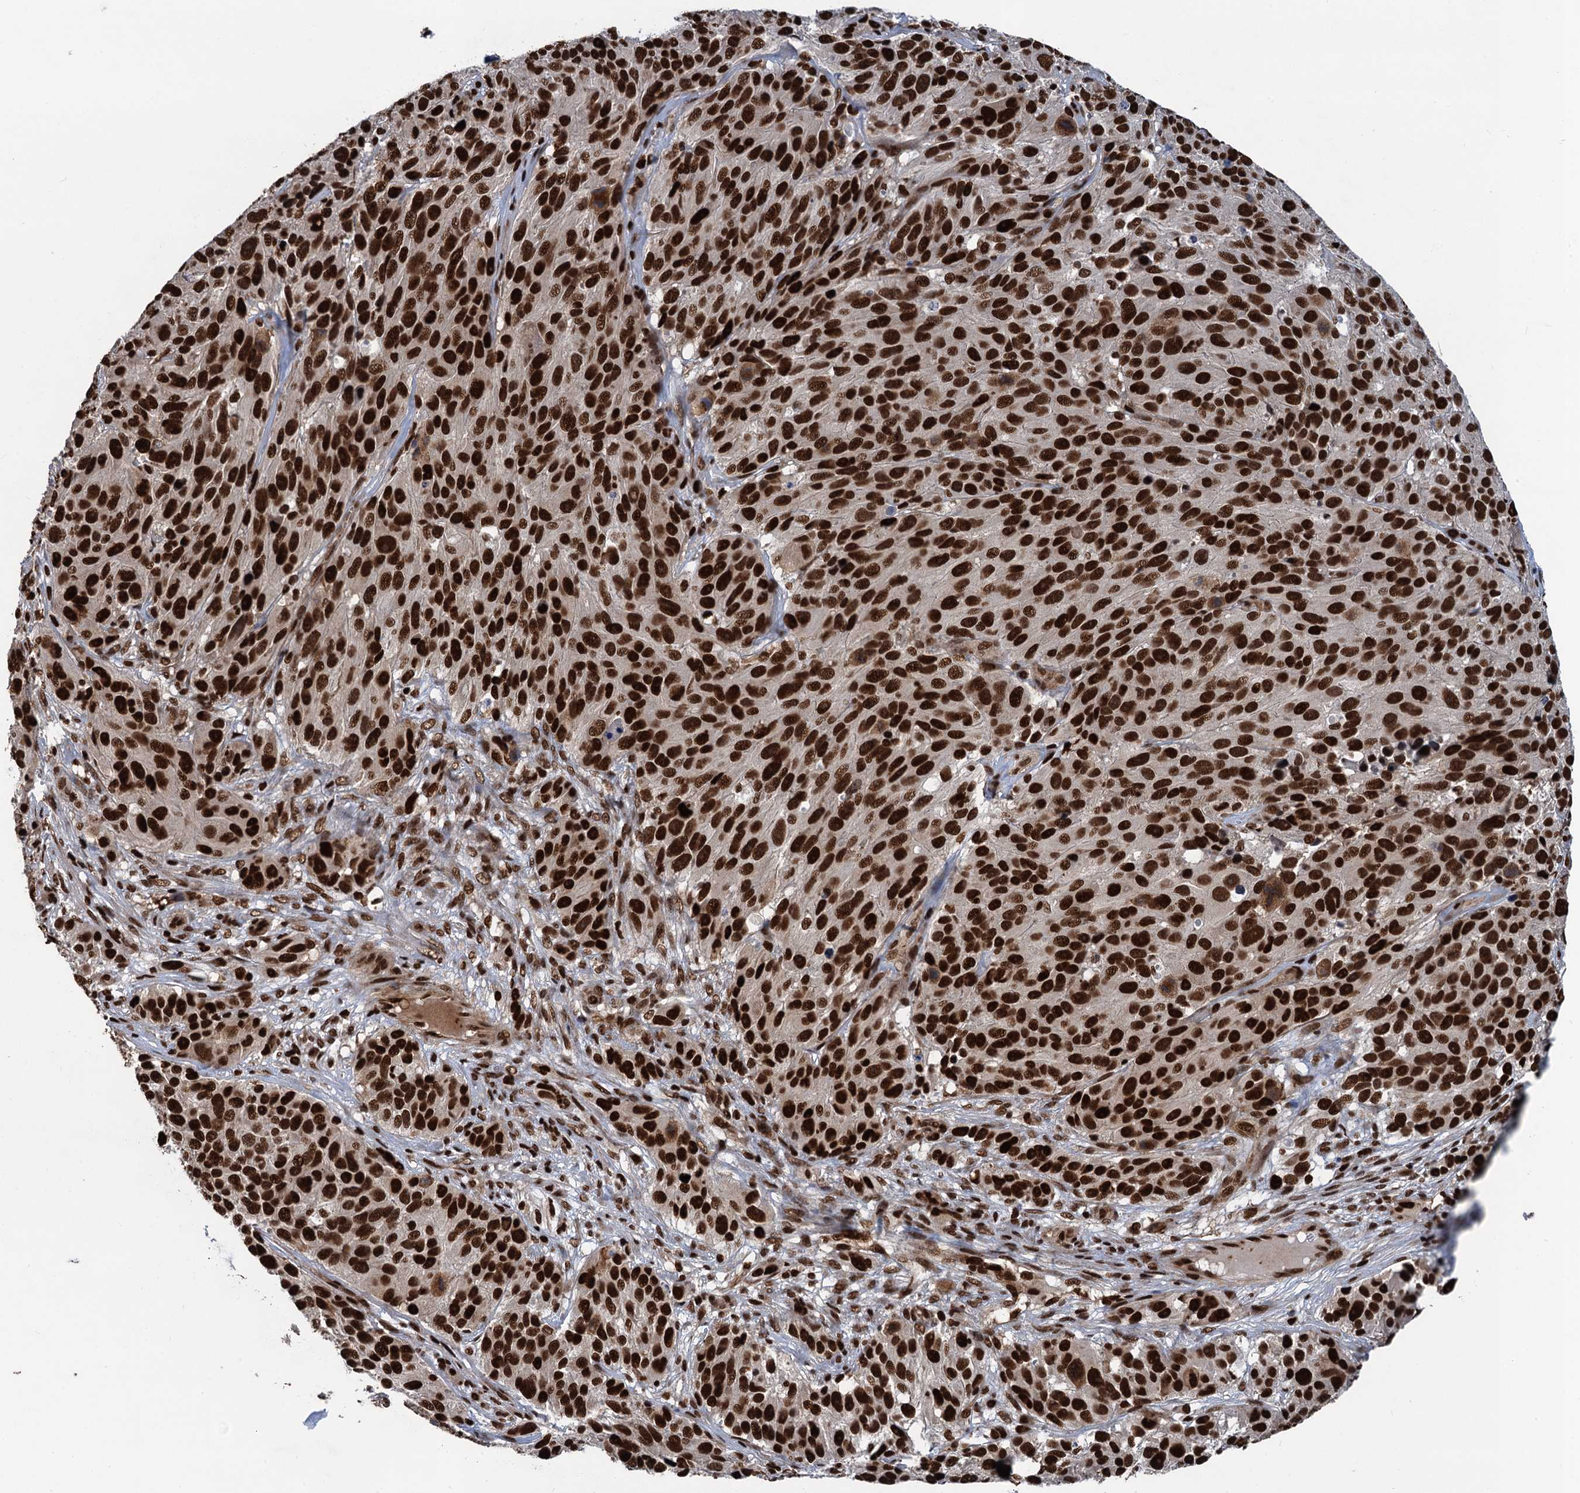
{"staining": {"intensity": "strong", "quantity": ">75%", "location": "nuclear"}, "tissue": "melanoma", "cell_type": "Tumor cells", "image_type": "cancer", "snomed": [{"axis": "morphology", "description": "Malignant melanoma, NOS"}, {"axis": "topography", "description": "Skin"}], "caption": "Immunohistochemical staining of malignant melanoma shows high levels of strong nuclear expression in approximately >75% of tumor cells.", "gene": "PPP4R1", "patient": {"sex": "male", "age": 84}}